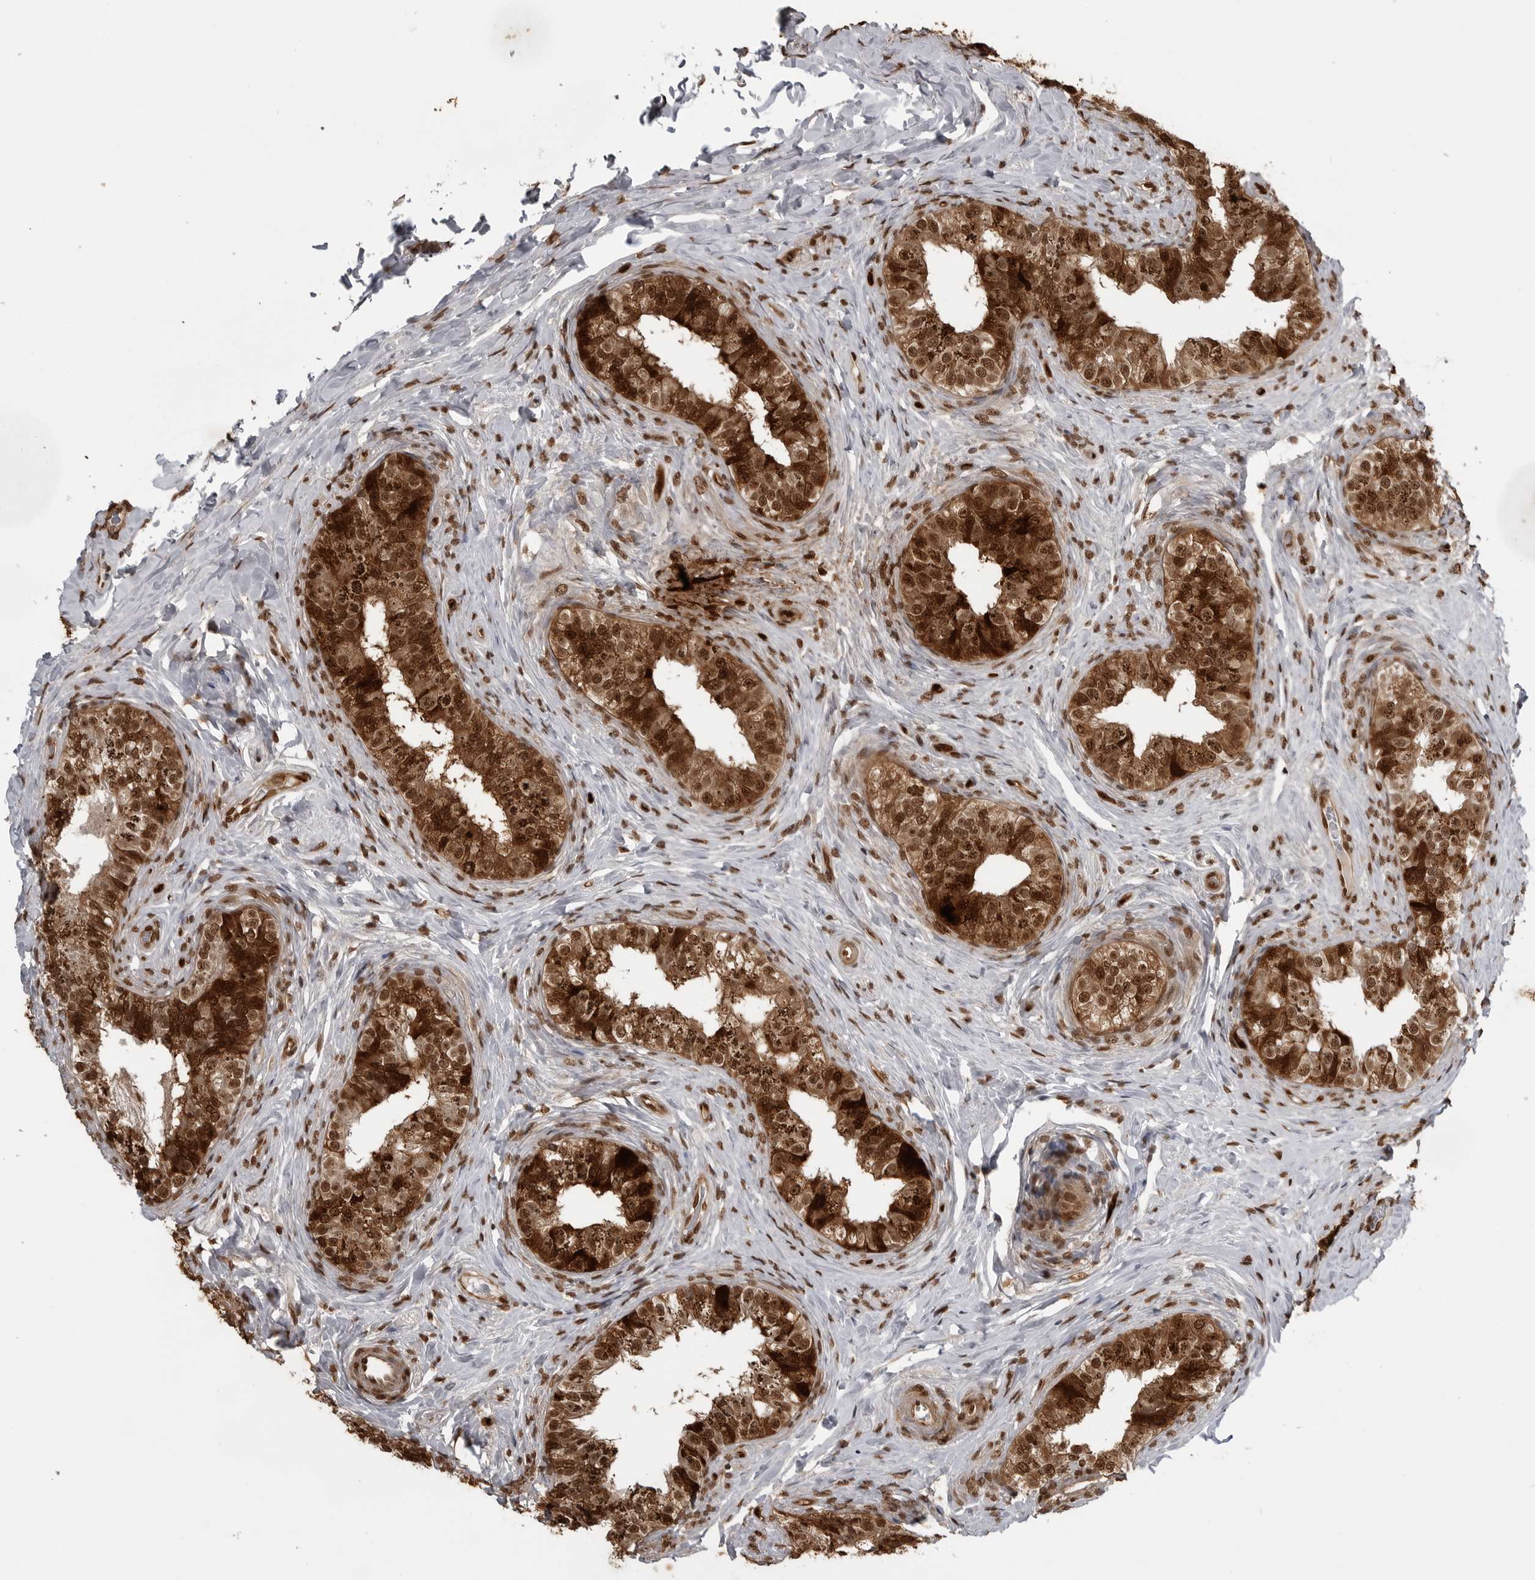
{"staining": {"intensity": "strong", "quantity": ">75%", "location": "cytoplasmic/membranous,nuclear"}, "tissue": "epididymis", "cell_type": "Glandular cells", "image_type": "normal", "snomed": [{"axis": "morphology", "description": "Normal tissue, NOS"}, {"axis": "topography", "description": "Epididymis"}], "caption": "Protein staining displays strong cytoplasmic/membranous,nuclear staining in approximately >75% of glandular cells in normal epididymis. (IHC, brightfield microscopy, high magnification).", "gene": "SMAD2", "patient": {"sex": "male", "age": 49}}